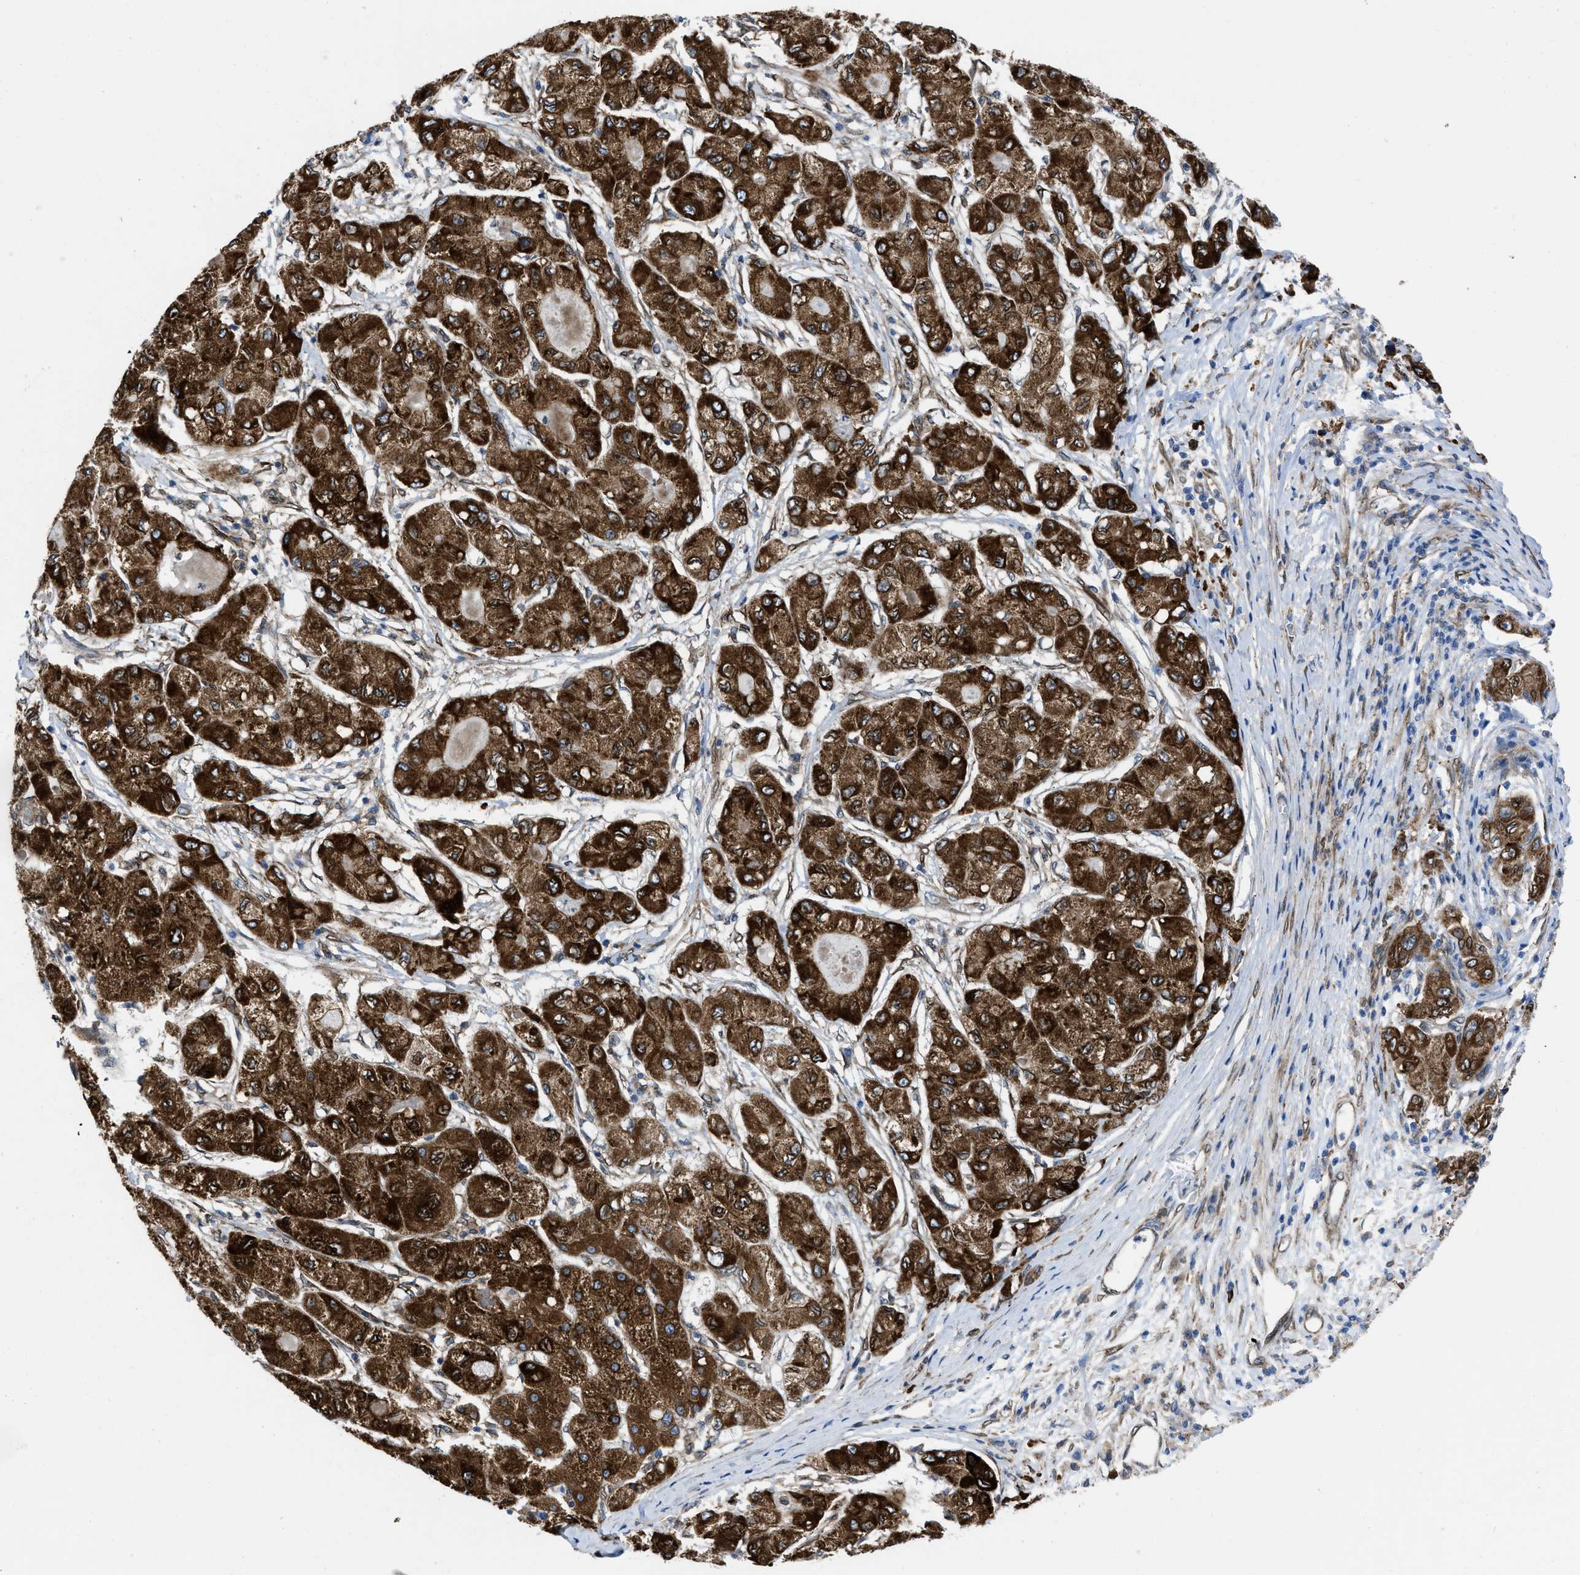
{"staining": {"intensity": "strong", "quantity": ">75%", "location": "cytoplasmic/membranous"}, "tissue": "liver cancer", "cell_type": "Tumor cells", "image_type": "cancer", "snomed": [{"axis": "morphology", "description": "Carcinoma, Hepatocellular, NOS"}, {"axis": "topography", "description": "Liver"}], "caption": "A high amount of strong cytoplasmic/membranous staining is seen in about >75% of tumor cells in liver cancer tissue.", "gene": "ERLIN2", "patient": {"sex": "male", "age": 80}}